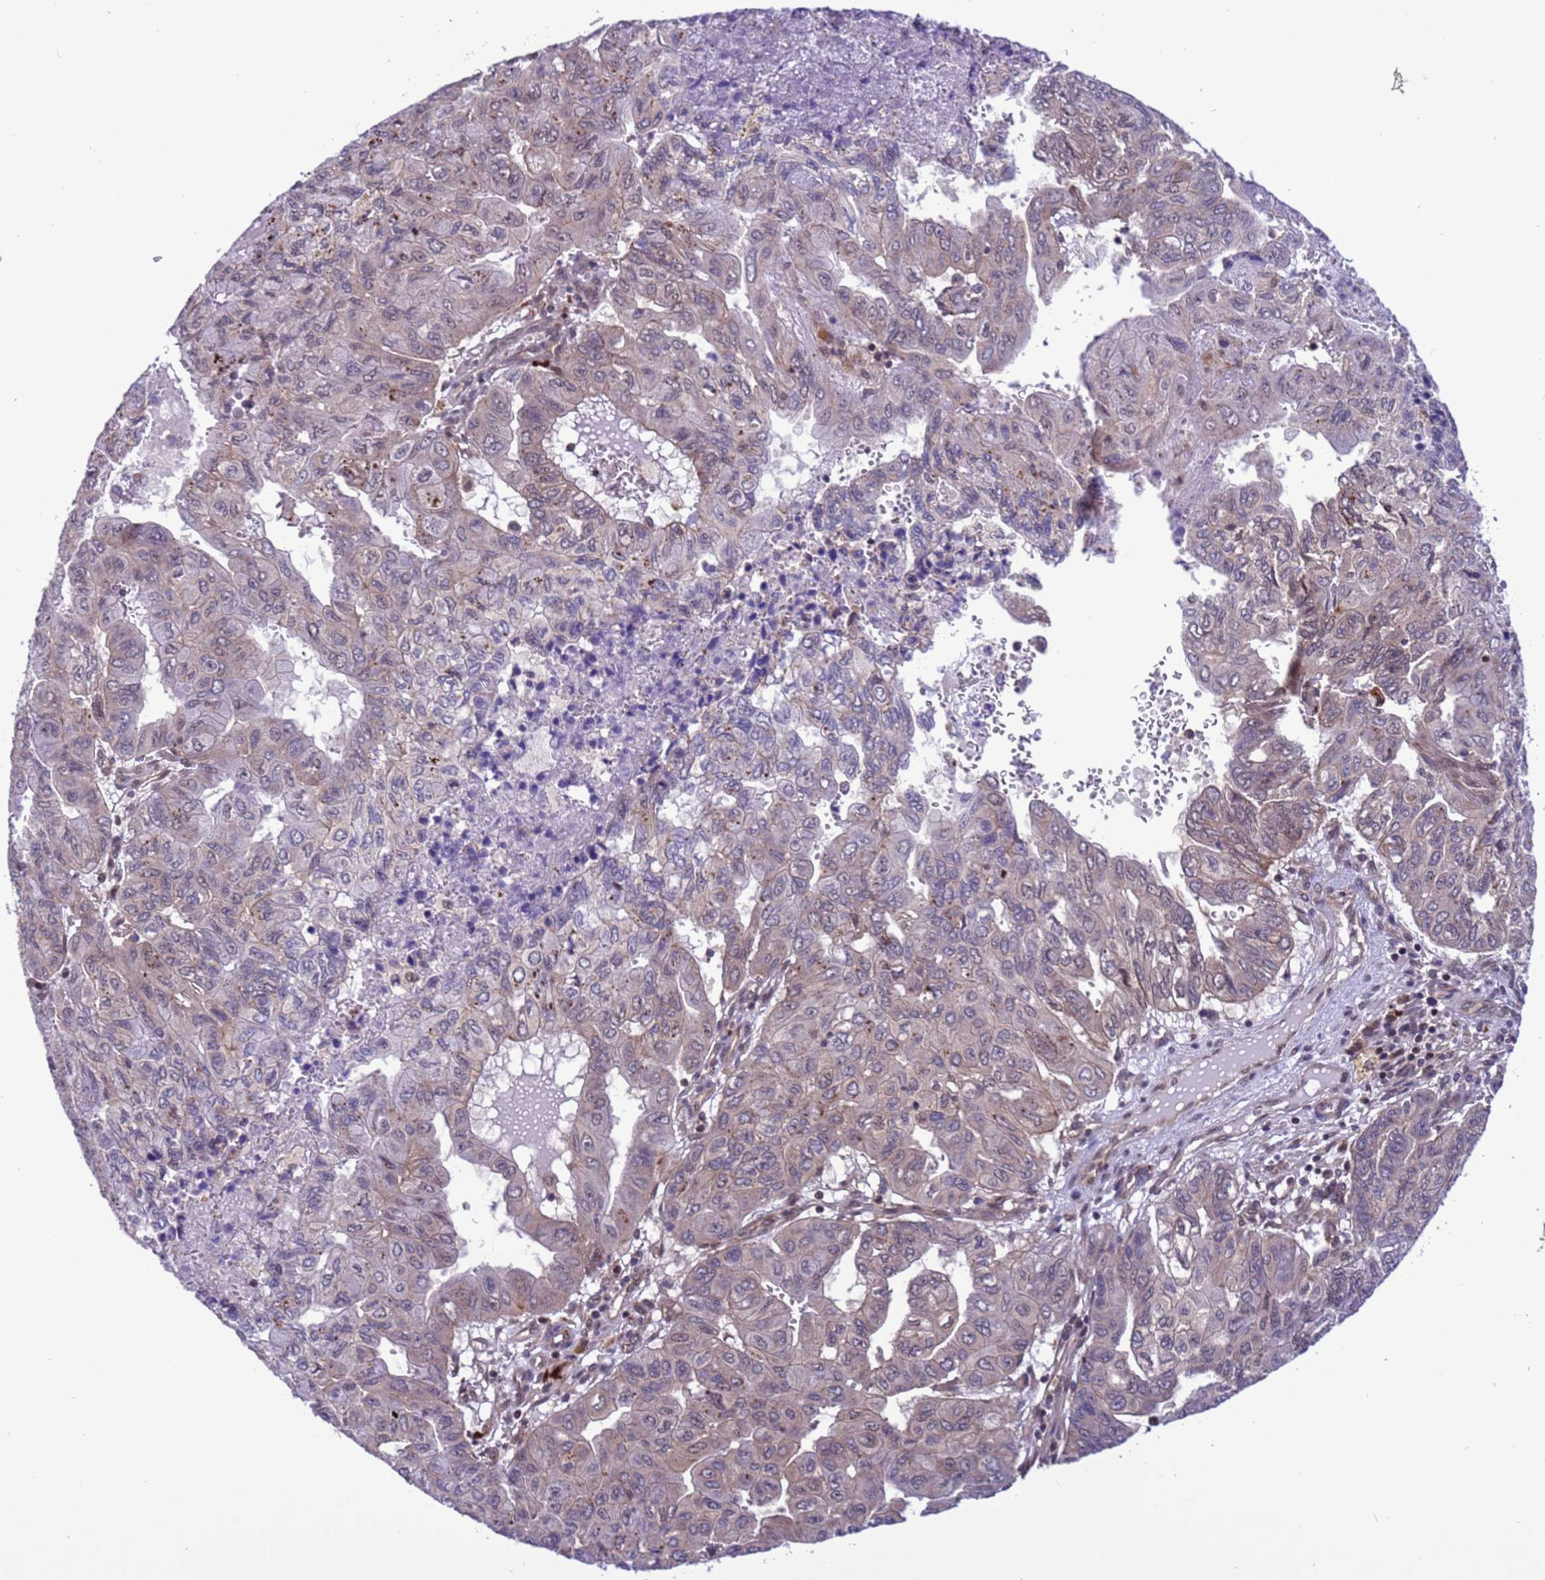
{"staining": {"intensity": "weak", "quantity": "<25%", "location": "nuclear"}, "tissue": "pancreatic cancer", "cell_type": "Tumor cells", "image_type": "cancer", "snomed": [{"axis": "morphology", "description": "Adenocarcinoma, NOS"}, {"axis": "topography", "description": "Pancreas"}], "caption": "Tumor cells are negative for protein expression in human adenocarcinoma (pancreatic).", "gene": "RASD1", "patient": {"sex": "male", "age": 51}}